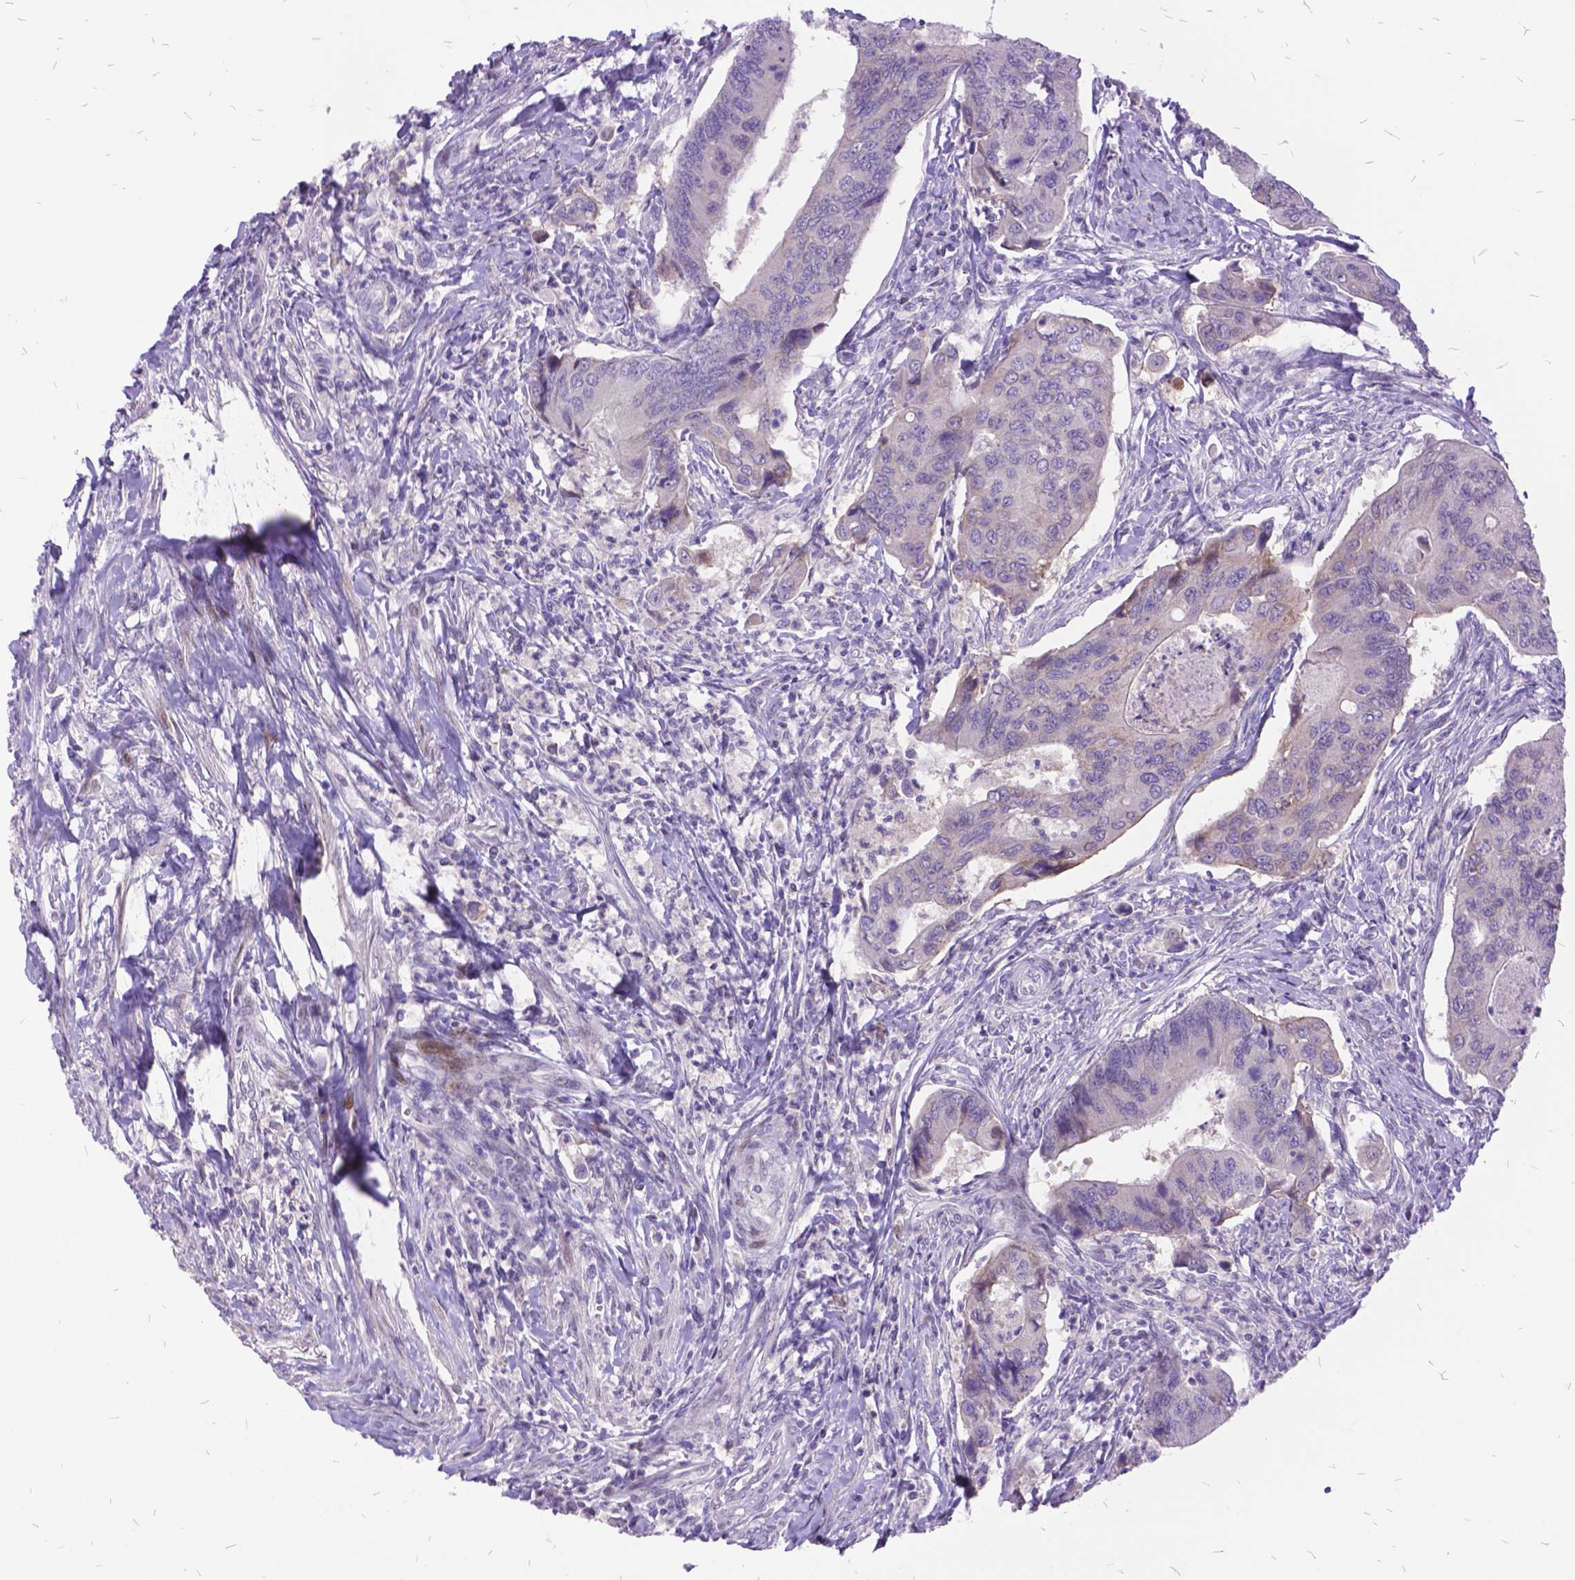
{"staining": {"intensity": "negative", "quantity": "none", "location": "none"}, "tissue": "colorectal cancer", "cell_type": "Tumor cells", "image_type": "cancer", "snomed": [{"axis": "morphology", "description": "Adenocarcinoma, NOS"}, {"axis": "topography", "description": "Colon"}], "caption": "Immunohistochemistry image of adenocarcinoma (colorectal) stained for a protein (brown), which reveals no positivity in tumor cells.", "gene": "ITGB6", "patient": {"sex": "female", "age": 67}}